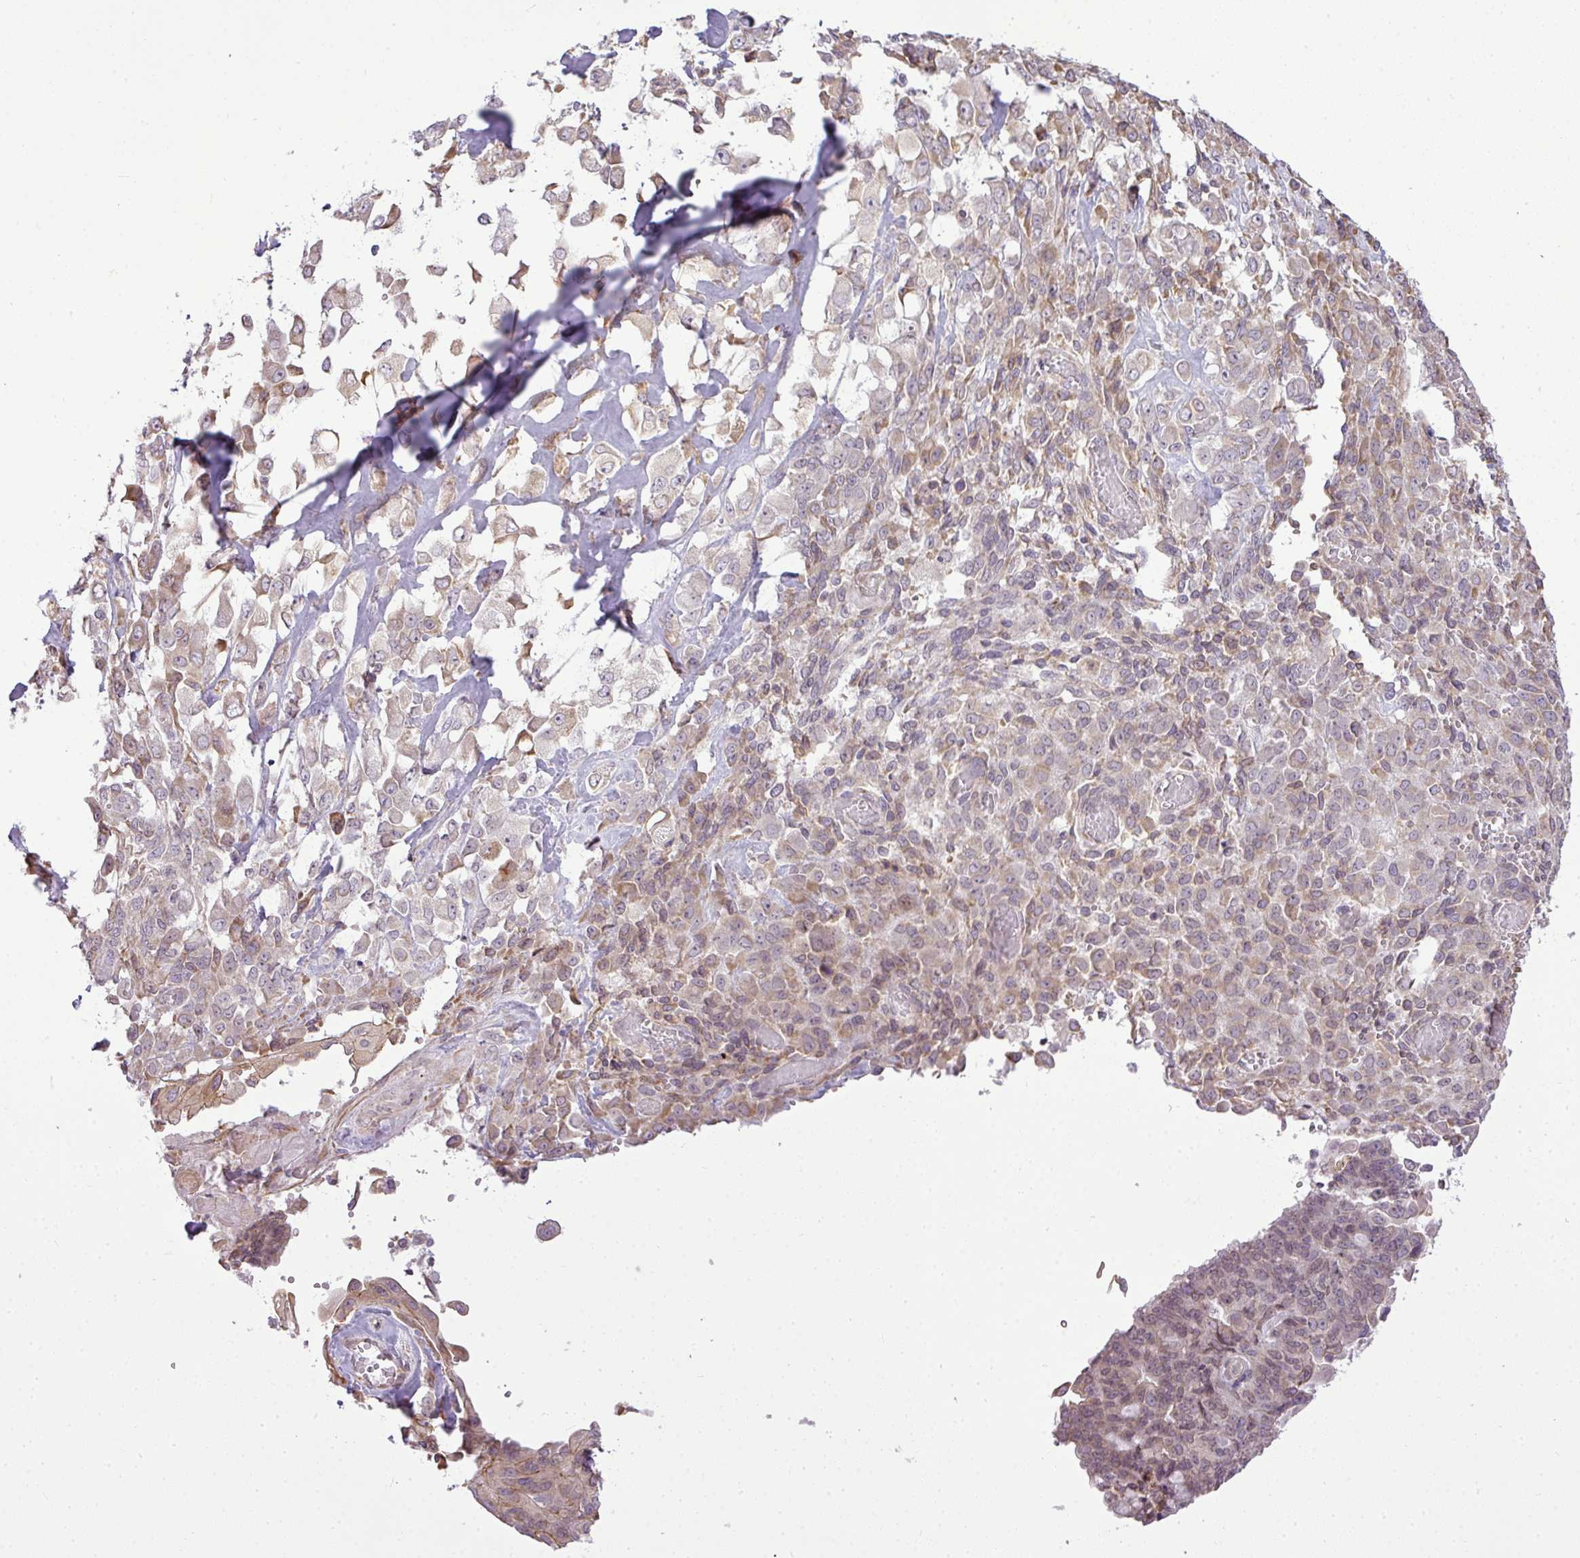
{"staining": {"intensity": "weak", "quantity": "25%-75%", "location": "cytoplasmic/membranous,nuclear"}, "tissue": "endometrial cancer", "cell_type": "Tumor cells", "image_type": "cancer", "snomed": [{"axis": "morphology", "description": "Adenocarcinoma, NOS"}, {"axis": "topography", "description": "Endometrium"}], "caption": "Brown immunohistochemical staining in human endometrial adenocarcinoma demonstrates weak cytoplasmic/membranous and nuclear positivity in approximately 25%-75% of tumor cells.", "gene": "COX18", "patient": {"sex": "female", "age": 32}}